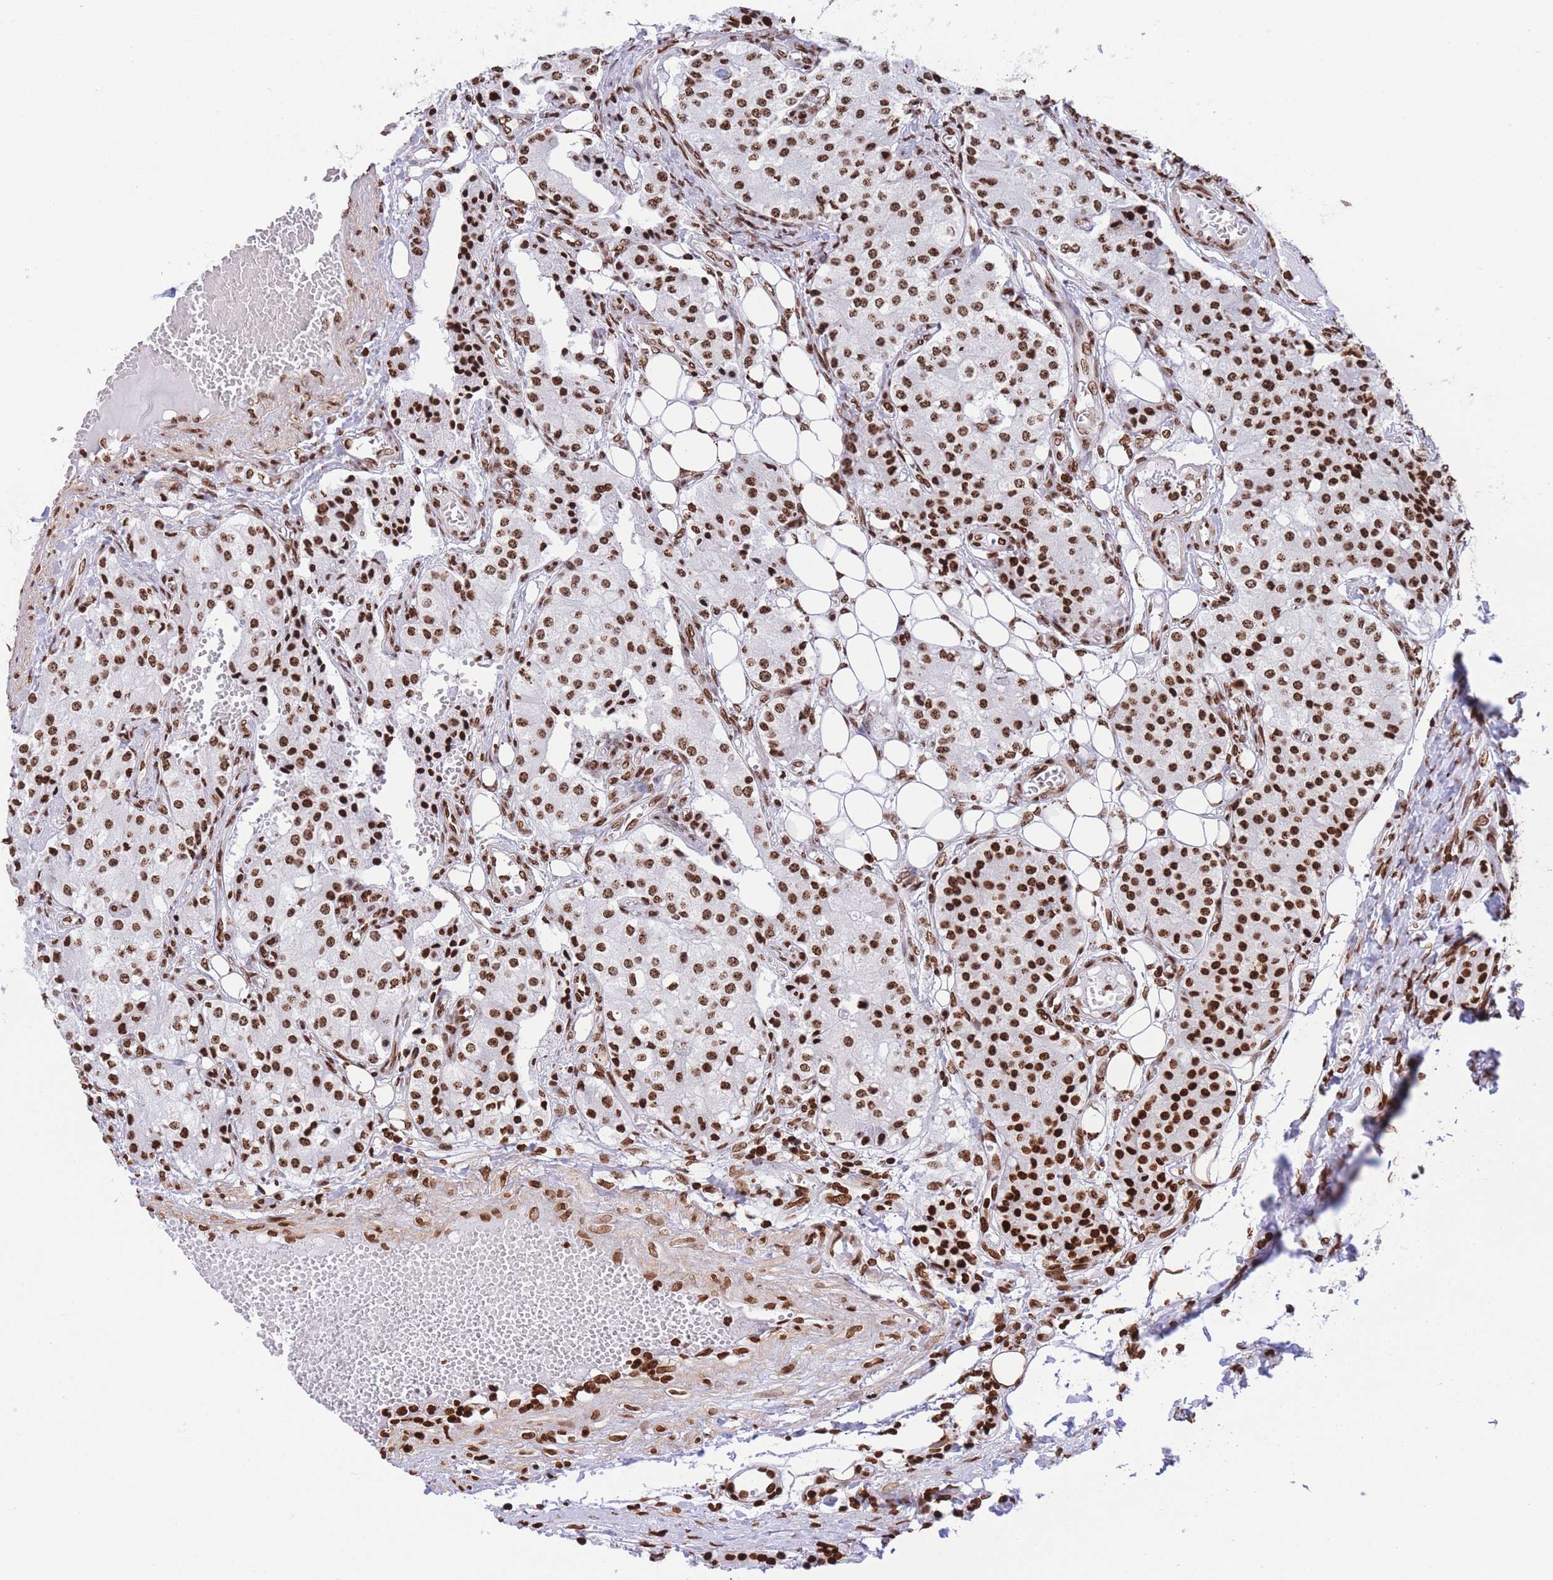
{"staining": {"intensity": "strong", "quantity": ">75%", "location": "nuclear"}, "tissue": "carcinoid", "cell_type": "Tumor cells", "image_type": "cancer", "snomed": [{"axis": "morphology", "description": "Carcinoid, malignant, NOS"}, {"axis": "topography", "description": "Colon"}], "caption": "The histopathology image shows staining of malignant carcinoid, revealing strong nuclear protein positivity (brown color) within tumor cells. (IHC, brightfield microscopy, high magnification).", "gene": "H2BC11", "patient": {"sex": "female", "age": 52}}